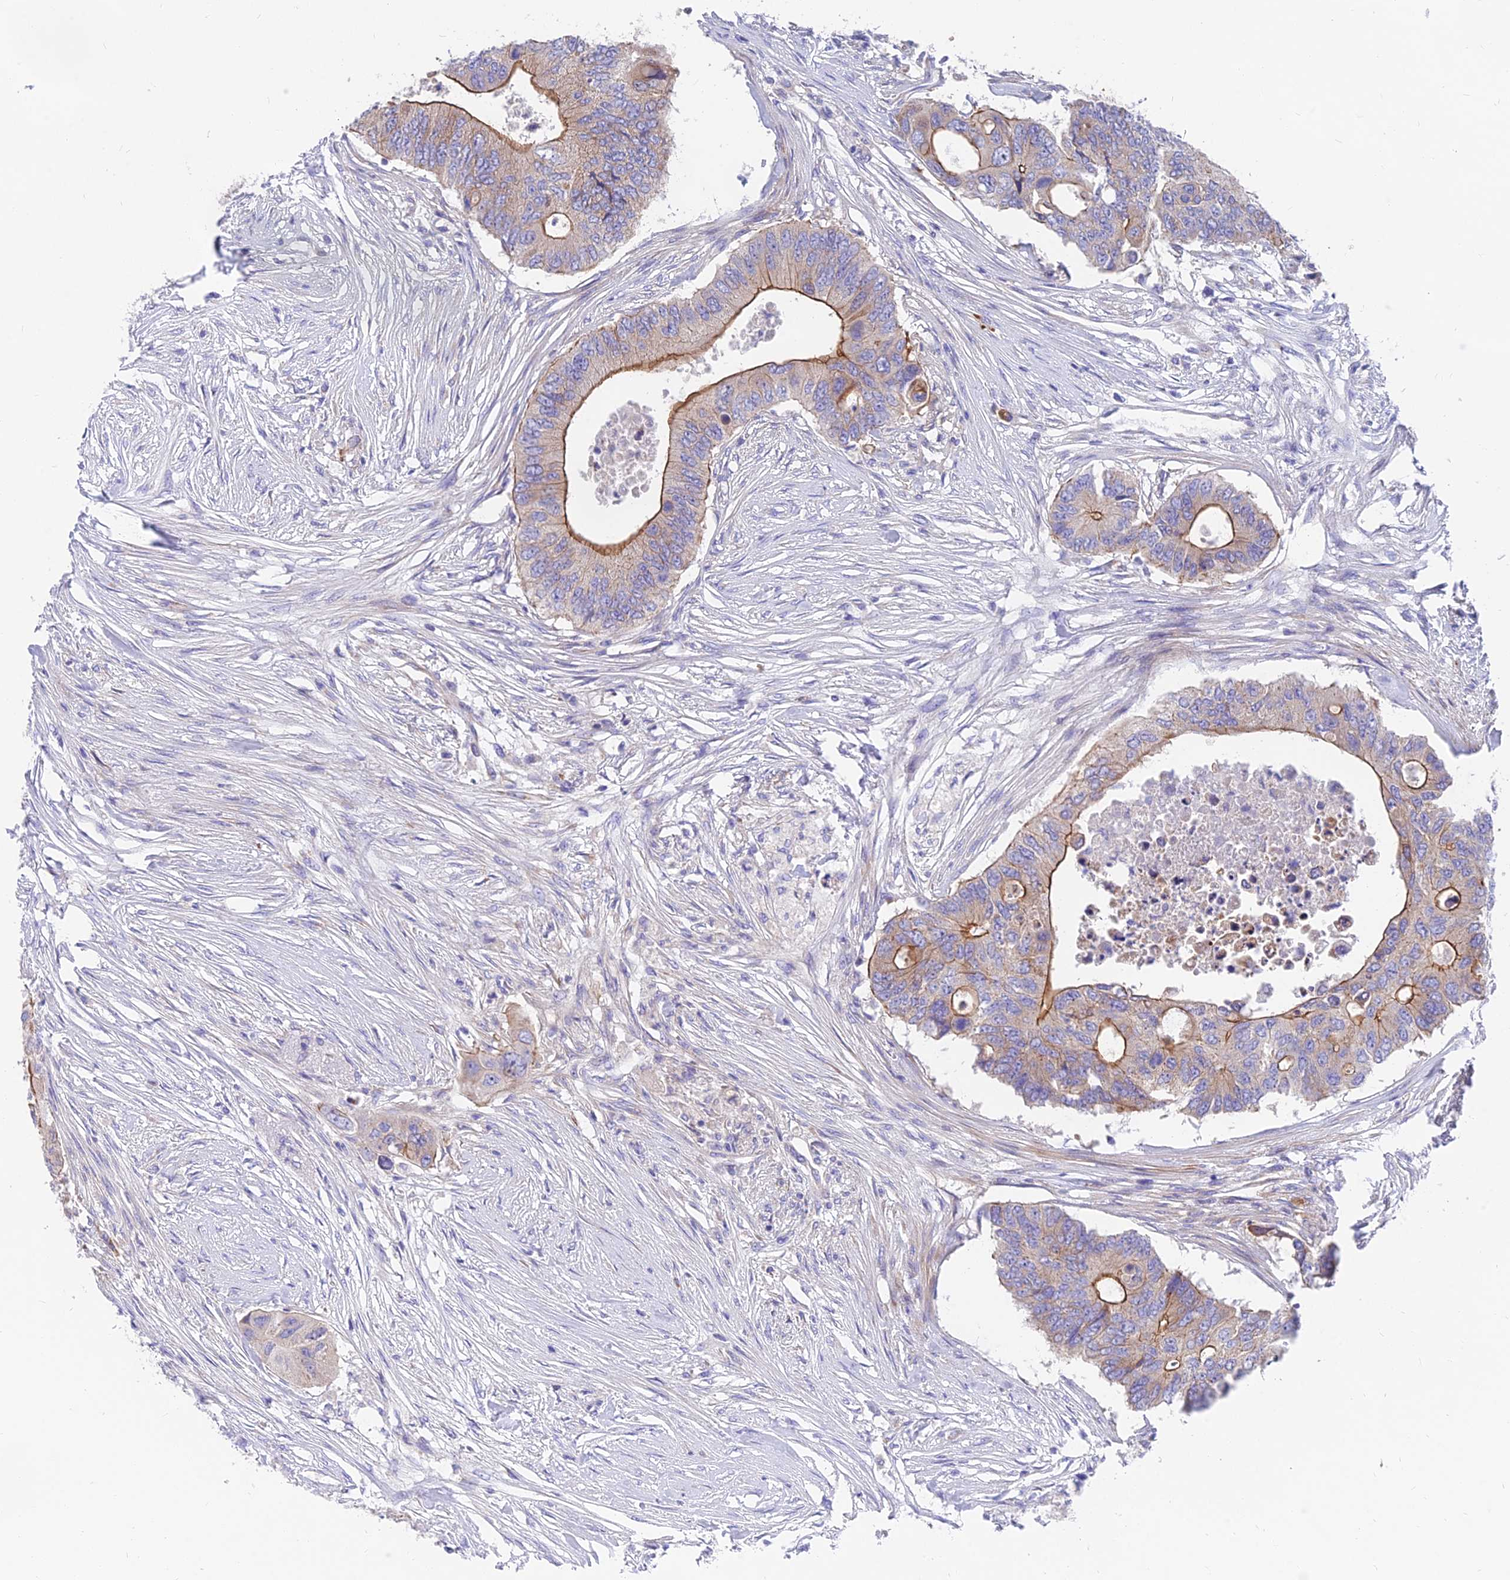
{"staining": {"intensity": "strong", "quantity": "25%-75%", "location": "cytoplasmic/membranous"}, "tissue": "colorectal cancer", "cell_type": "Tumor cells", "image_type": "cancer", "snomed": [{"axis": "morphology", "description": "Adenocarcinoma, NOS"}, {"axis": "topography", "description": "Colon"}], "caption": "Human colorectal cancer (adenocarcinoma) stained with a protein marker demonstrates strong staining in tumor cells.", "gene": "MVB12A", "patient": {"sex": "male", "age": 71}}